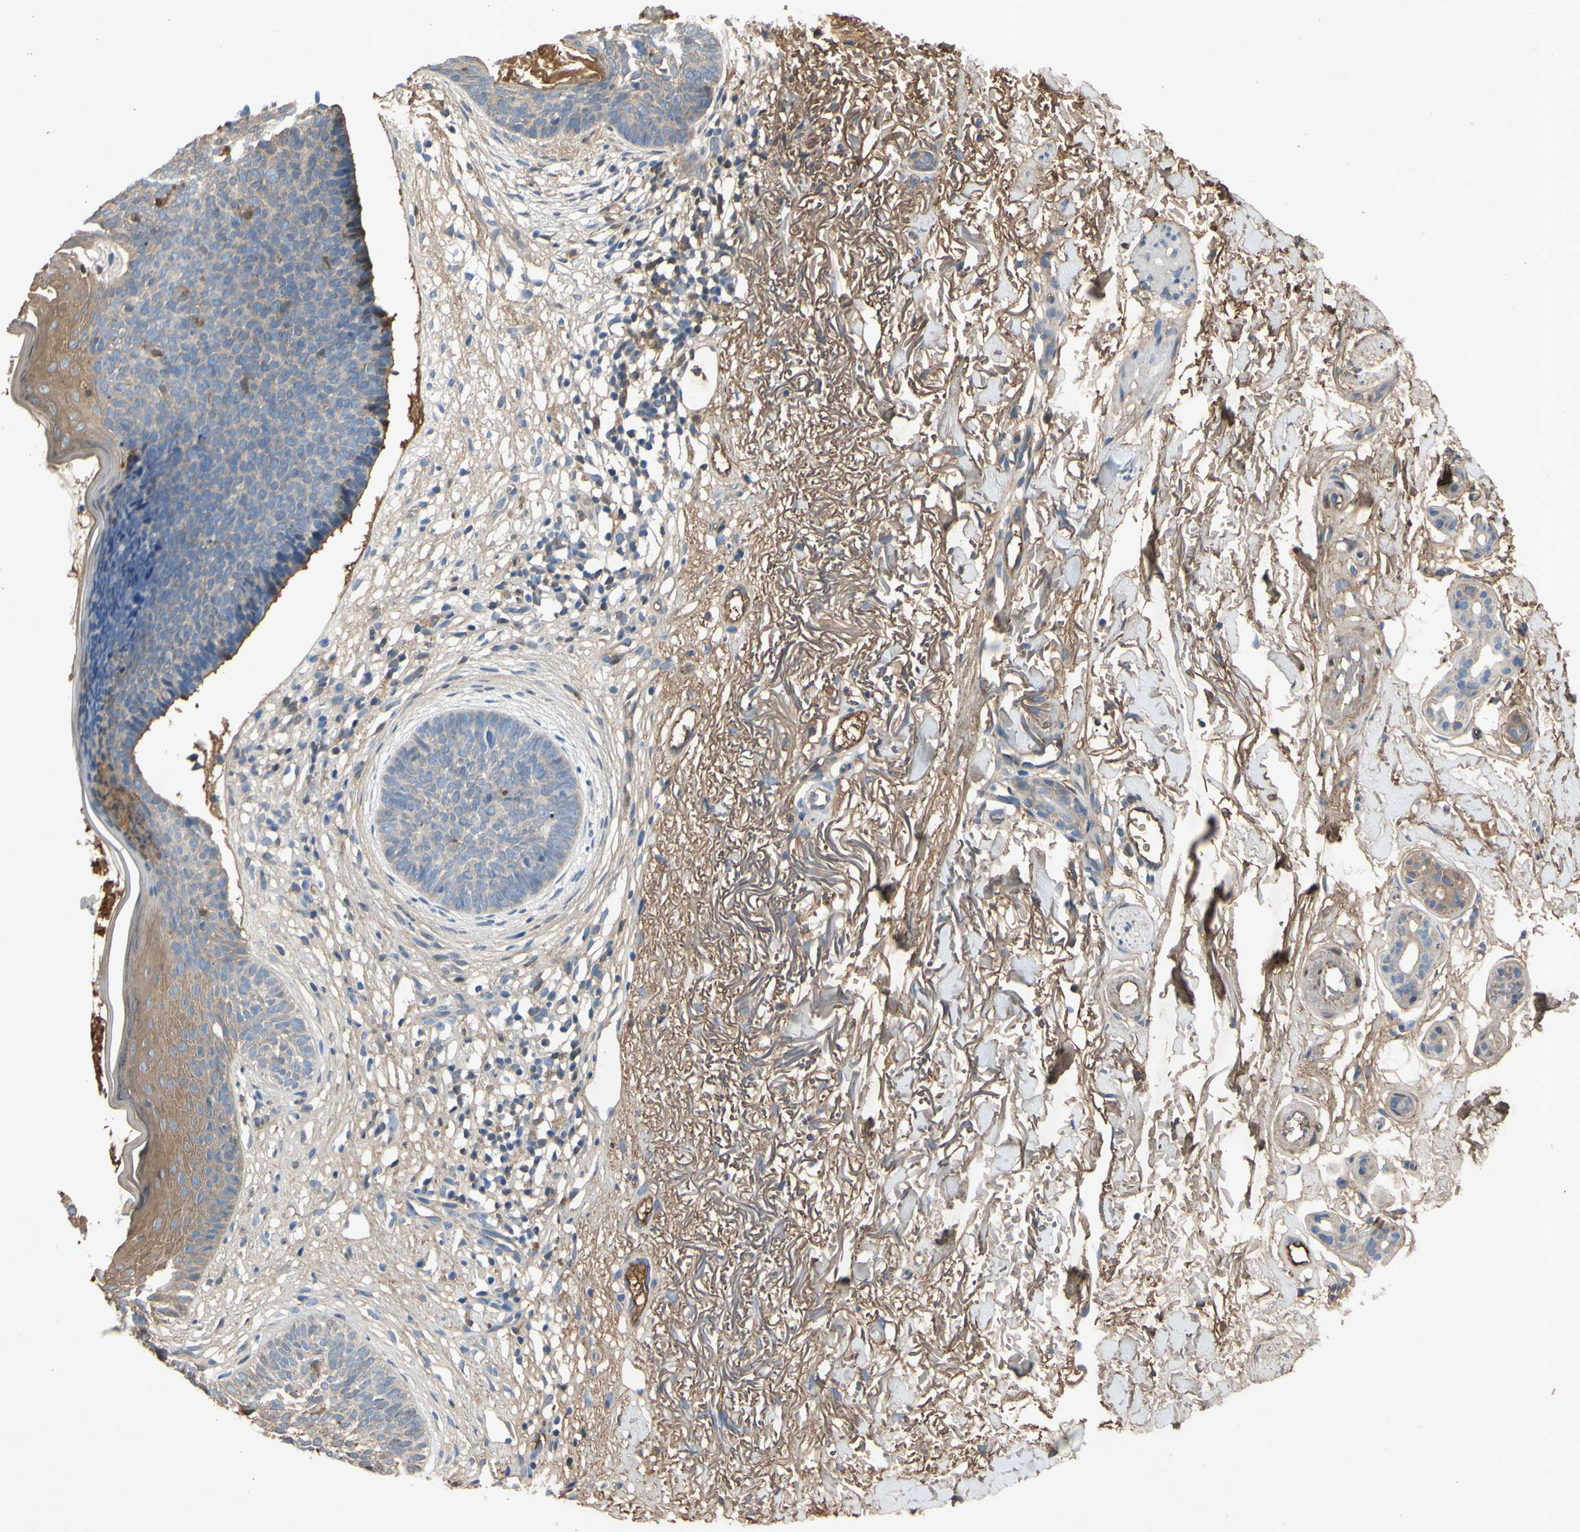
{"staining": {"intensity": "weak", "quantity": ">75%", "location": "cytoplasmic/membranous,nuclear"}, "tissue": "skin cancer", "cell_type": "Tumor cells", "image_type": "cancer", "snomed": [{"axis": "morphology", "description": "Basal cell carcinoma"}, {"axis": "topography", "description": "Skin"}], "caption": "Immunohistochemistry (IHC) (DAB (3,3'-diaminobenzidine)) staining of basal cell carcinoma (skin) displays weak cytoplasmic/membranous and nuclear protein positivity in about >75% of tumor cells.", "gene": "TIMP2", "patient": {"sex": "female", "age": 70}}